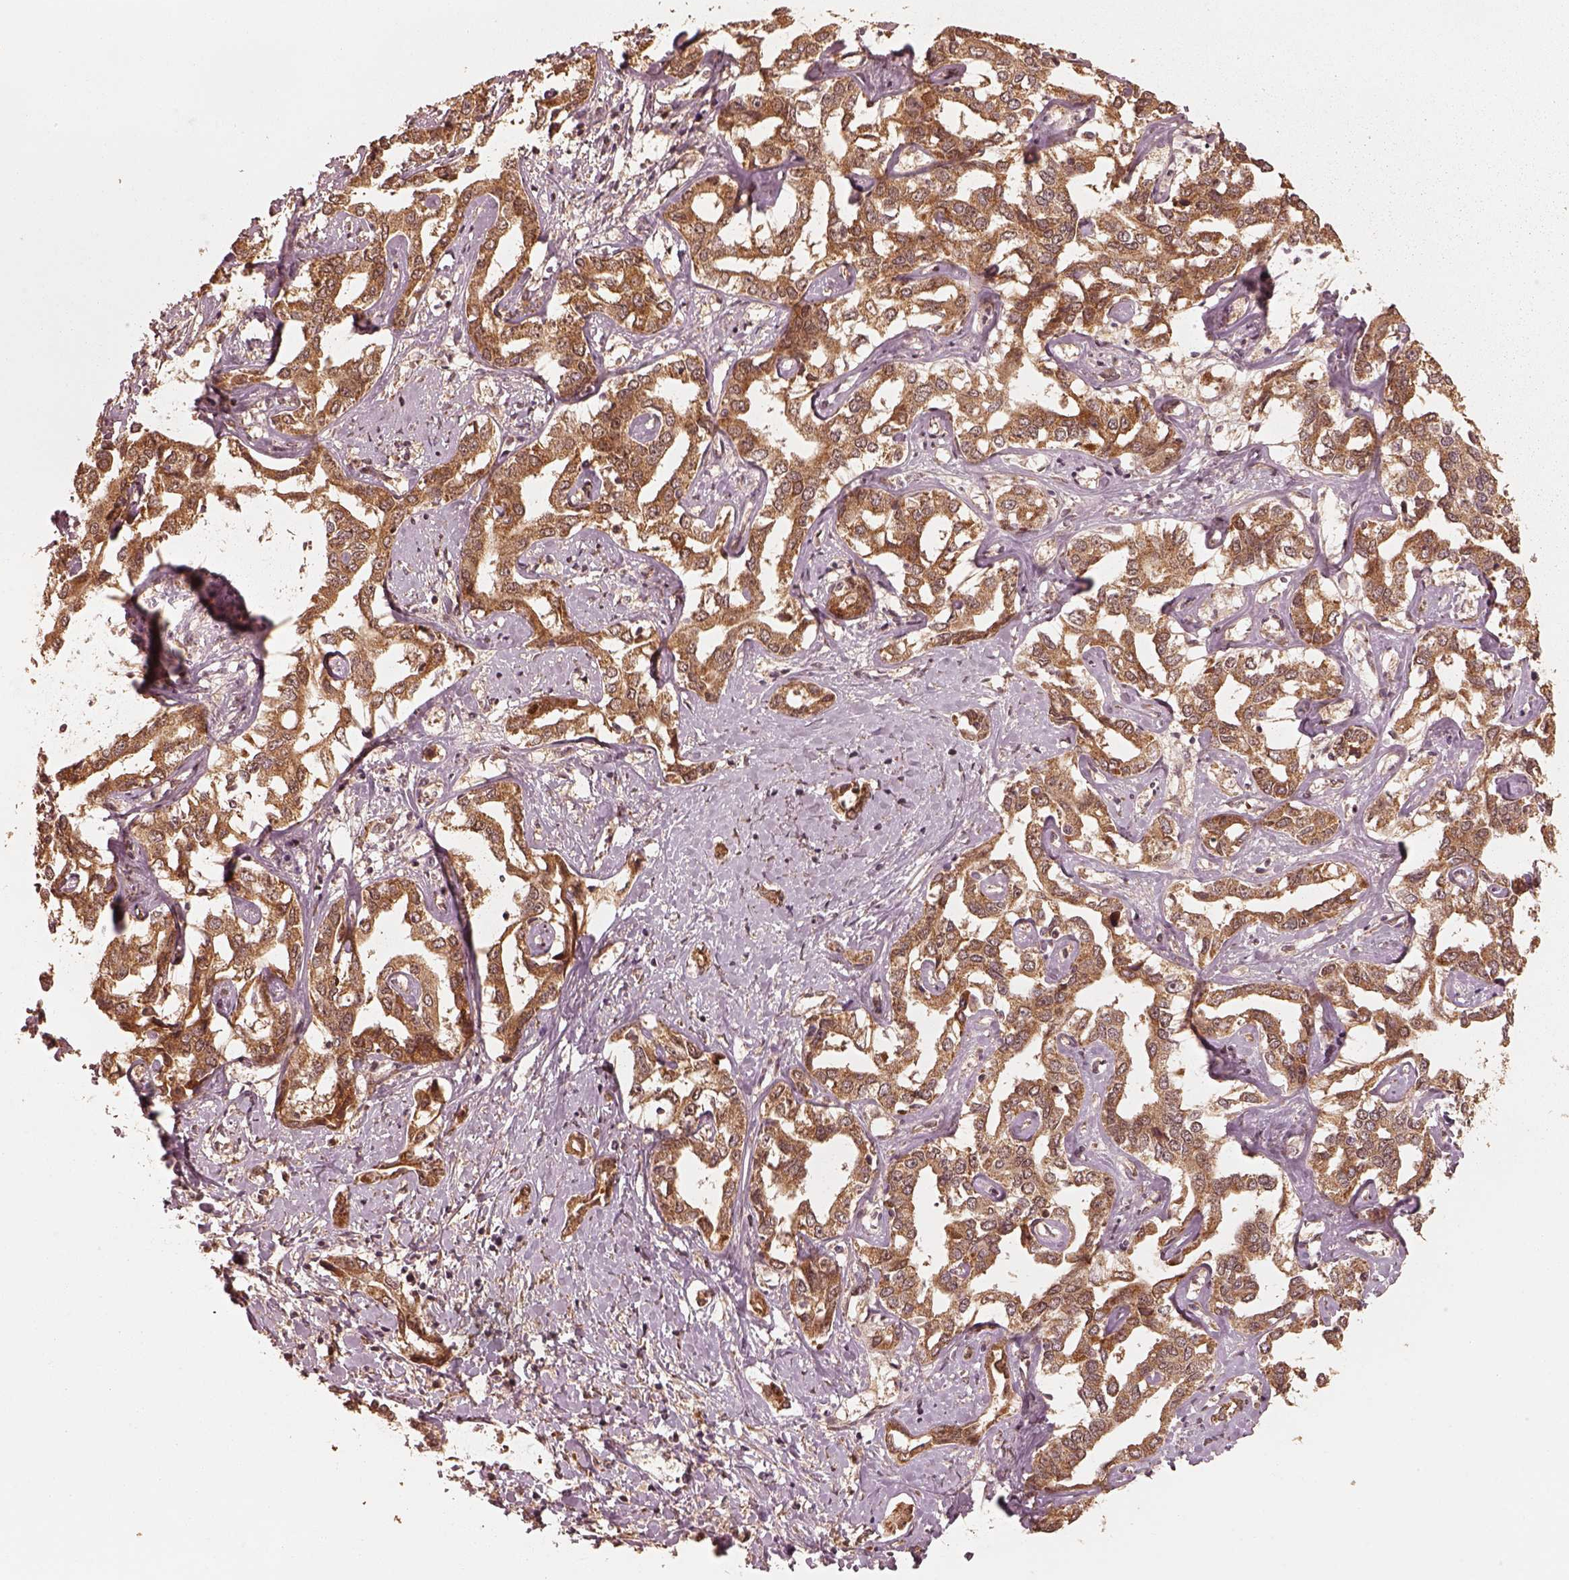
{"staining": {"intensity": "strong", "quantity": ">75%", "location": "cytoplasmic/membranous"}, "tissue": "liver cancer", "cell_type": "Tumor cells", "image_type": "cancer", "snomed": [{"axis": "morphology", "description": "Cholangiocarcinoma"}, {"axis": "topography", "description": "Liver"}], "caption": "Strong cytoplasmic/membranous protein positivity is present in approximately >75% of tumor cells in liver cancer.", "gene": "DNAJC25", "patient": {"sex": "male", "age": 59}}